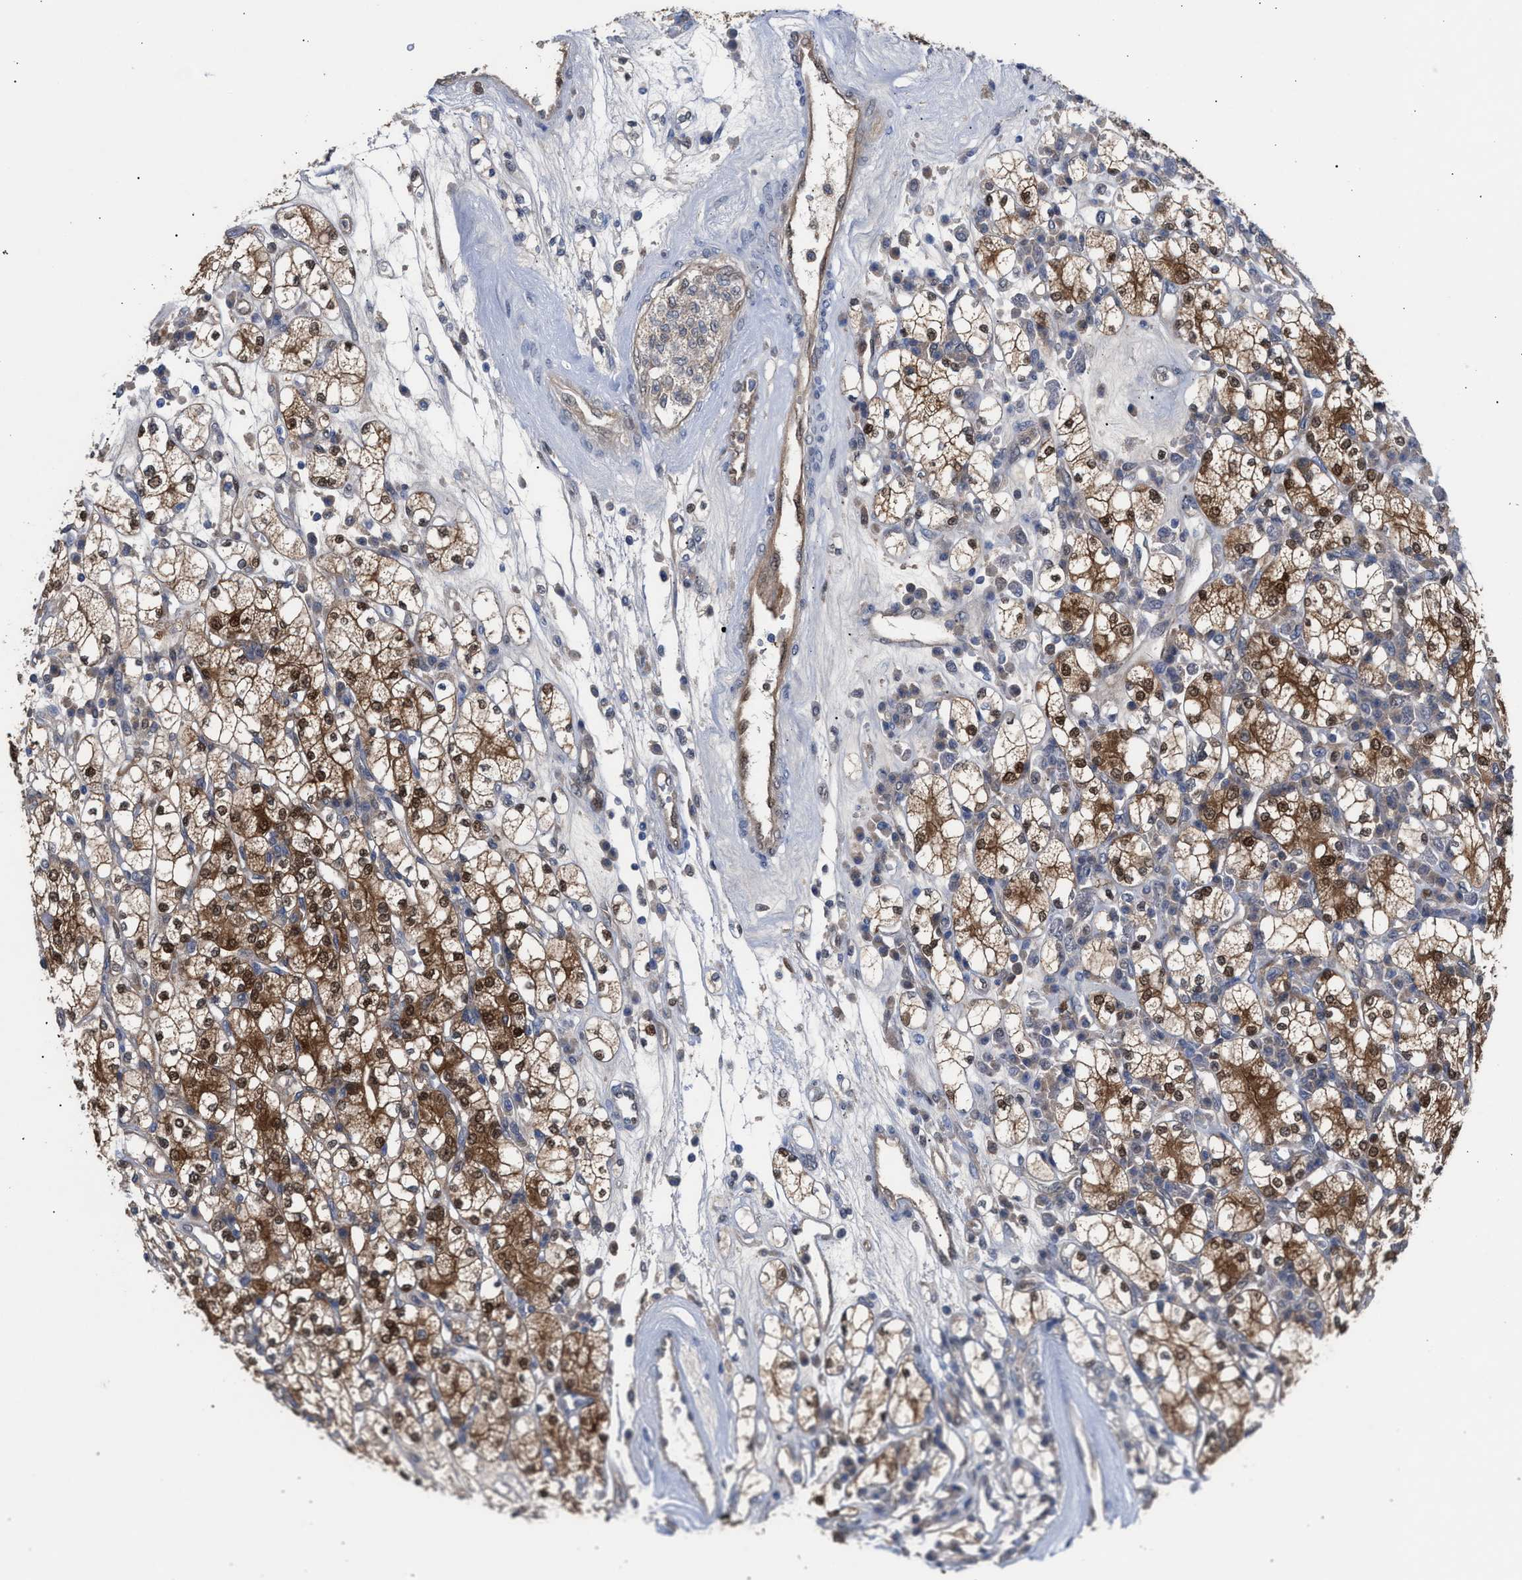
{"staining": {"intensity": "strong", "quantity": ">75%", "location": "cytoplasmic/membranous,nuclear"}, "tissue": "renal cancer", "cell_type": "Tumor cells", "image_type": "cancer", "snomed": [{"axis": "morphology", "description": "Adenocarcinoma, NOS"}, {"axis": "topography", "description": "Kidney"}], "caption": "A brown stain highlights strong cytoplasmic/membranous and nuclear positivity of a protein in human renal adenocarcinoma tumor cells.", "gene": "TP53I3", "patient": {"sex": "male", "age": 77}}